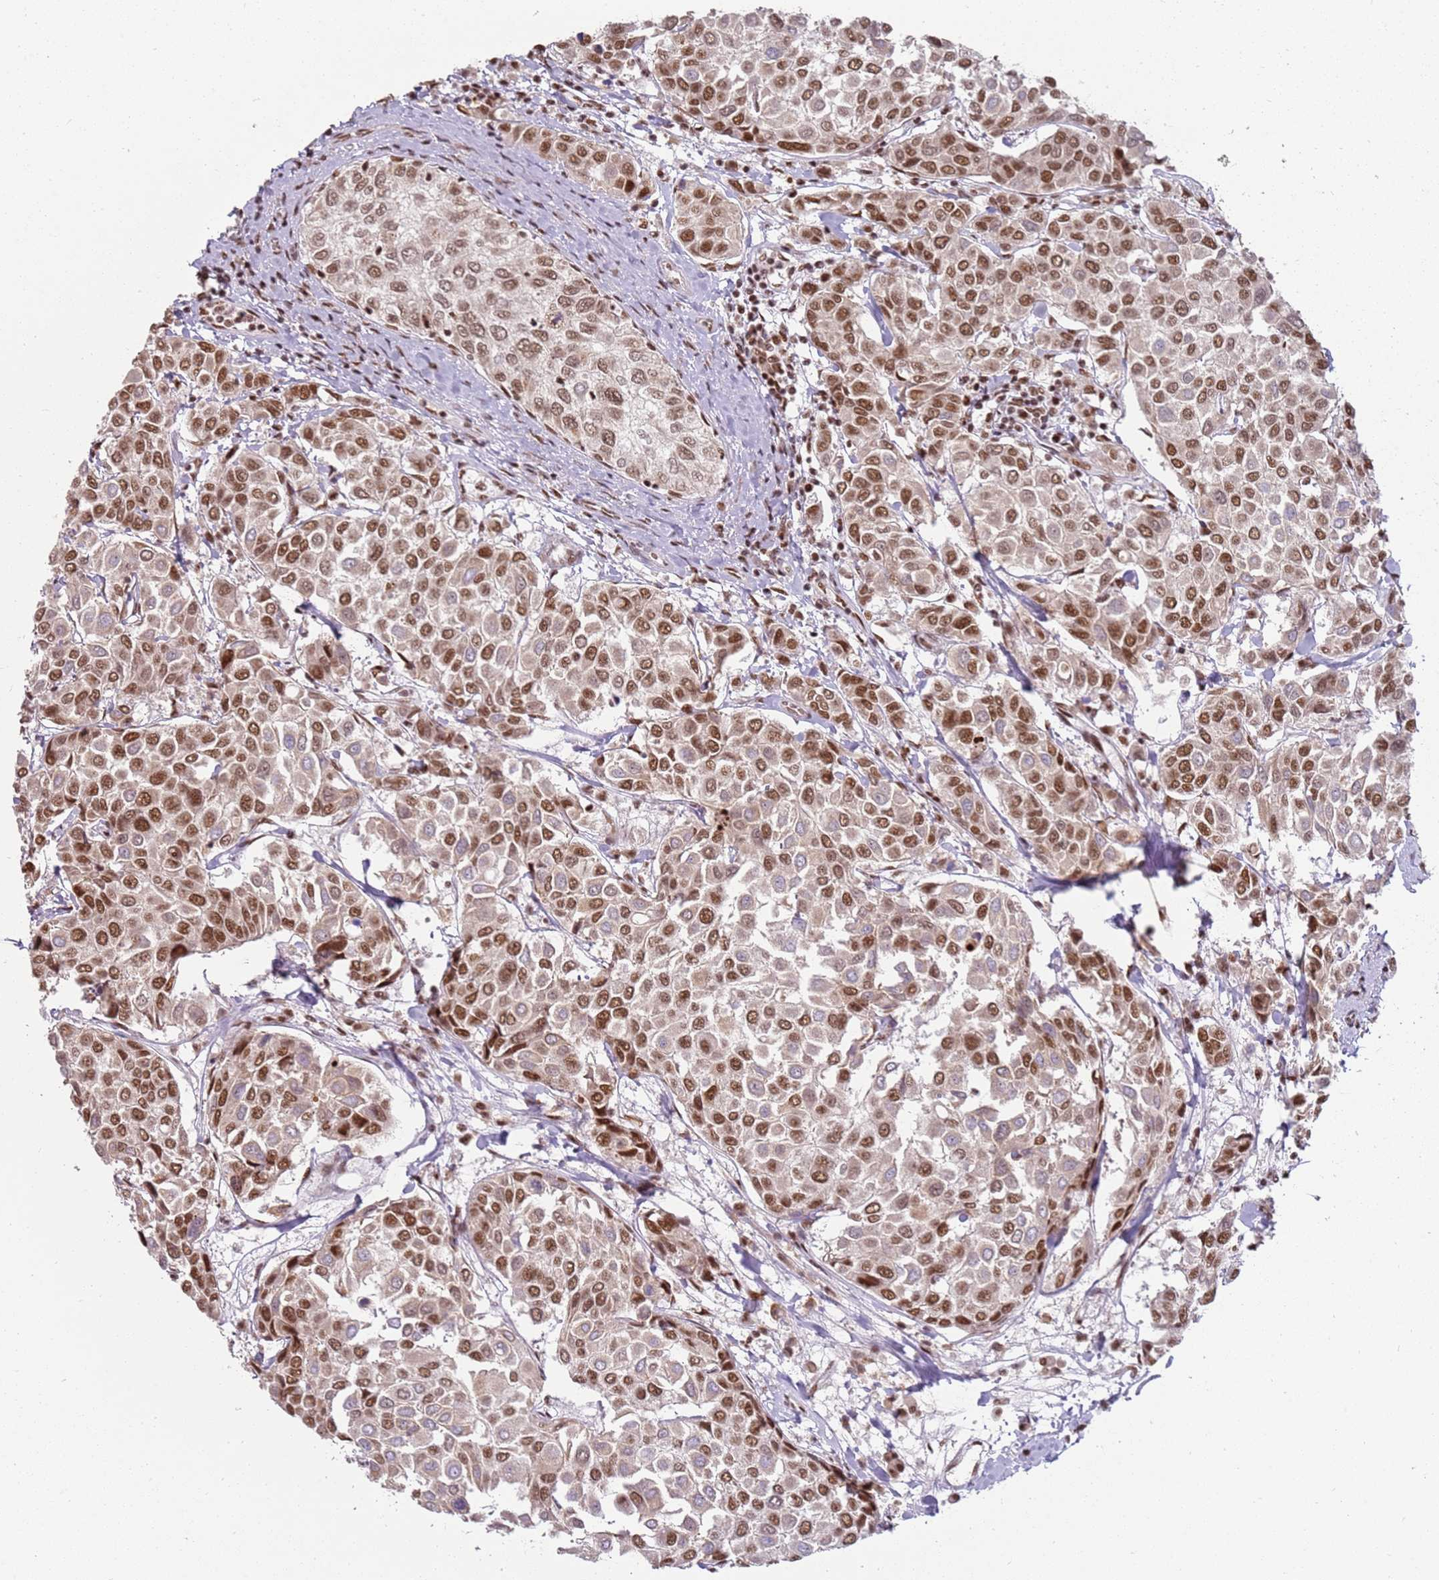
{"staining": {"intensity": "moderate", "quantity": ">75%", "location": "nuclear"}, "tissue": "breast cancer", "cell_type": "Tumor cells", "image_type": "cancer", "snomed": [{"axis": "morphology", "description": "Duct carcinoma"}, {"axis": "topography", "description": "Breast"}], "caption": "Invasive ductal carcinoma (breast) stained for a protein (brown) demonstrates moderate nuclear positive positivity in approximately >75% of tumor cells.", "gene": "TENT4A", "patient": {"sex": "female", "age": 55}}